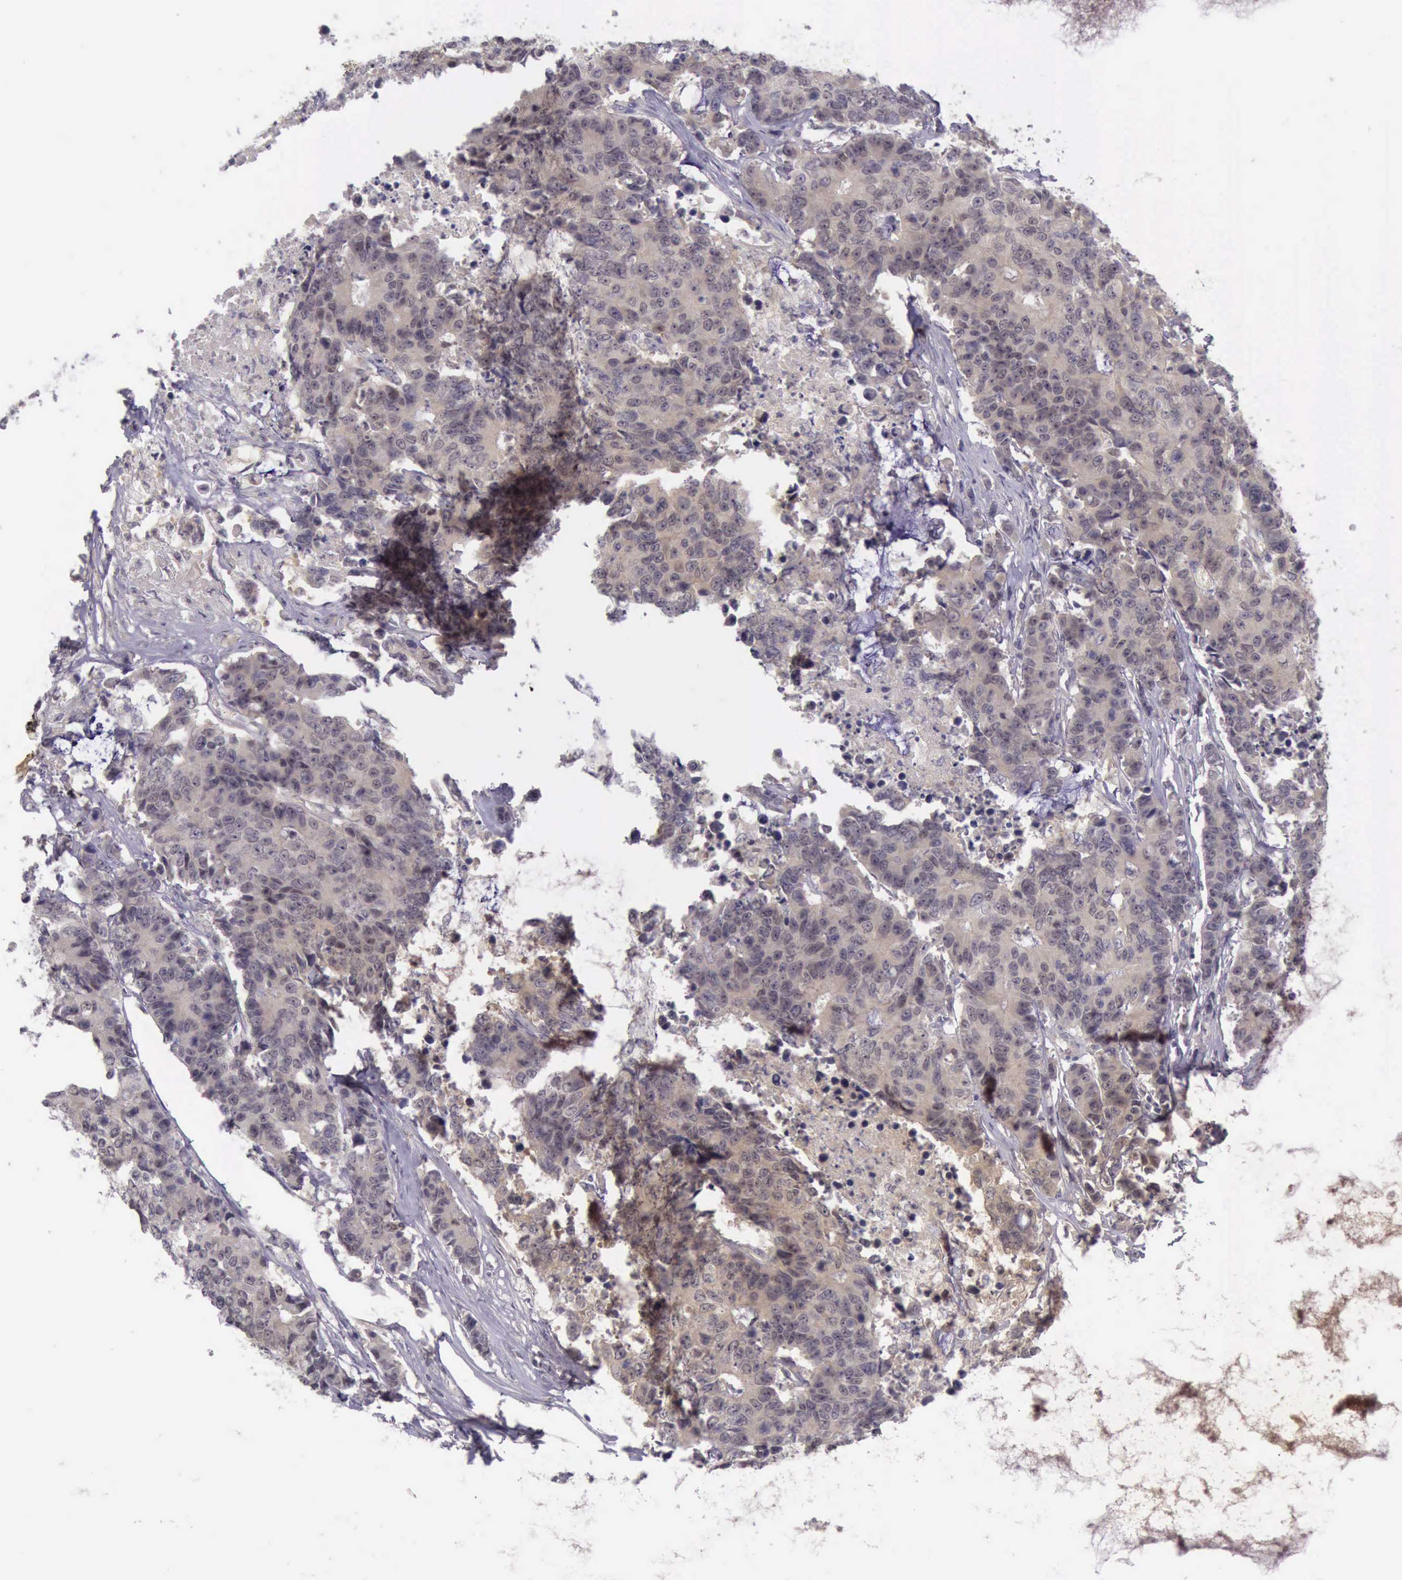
{"staining": {"intensity": "weak", "quantity": ">75%", "location": "cytoplasmic/membranous"}, "tissue": "colorectal cancer", "cell_type": "Tumor cells", "image_type": "cancer", "snomed": [{"axis": "morphology", "description": "Adenocarcinoma, NOS"}, {"axis": "topography", "description": "Colon"}], "caption": "Adenocarcinoma (colorectal) stained for a protein shows weak cytoplasmic/membranous positivity in tumor cells.", "gene": "ARNT2", "patient": {"sex": "female", "age": 86}}